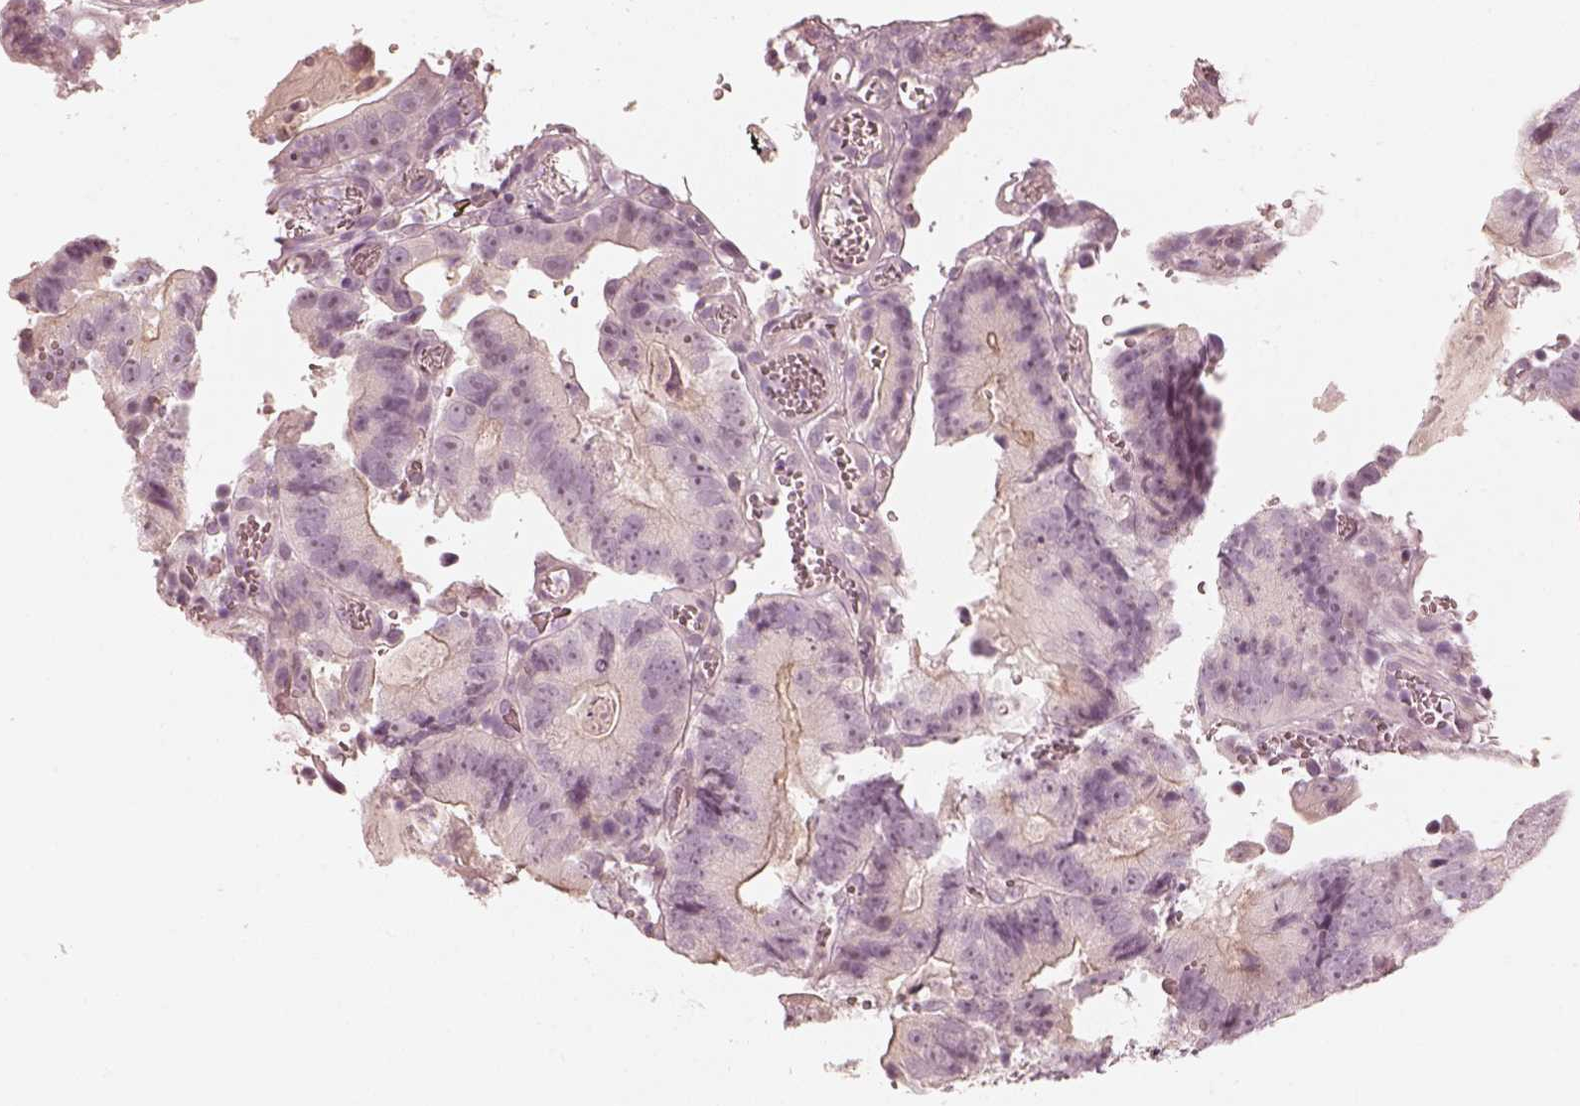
{"staining": {"intensity": "negative", "quantity": "none", "location": "none"}, "tissue": "colorectal cancer", "cell_type": "Tumor cells", "image_type": "cancer", "snomed": [{"axis": "morphology", "description": "Adenocarcinoma, NOS"}, {"axis": "topography", "description": "Colon"}], "caption": "Immunohistochemistry micrograph of neoplastic tissue: colorectal cancer (adenocarcinoma) stained with DAB demonstrates no significant protein staining in tumor cells.", "gene": "SPATA24", "patient": {"sex": "female", "age": 86}}